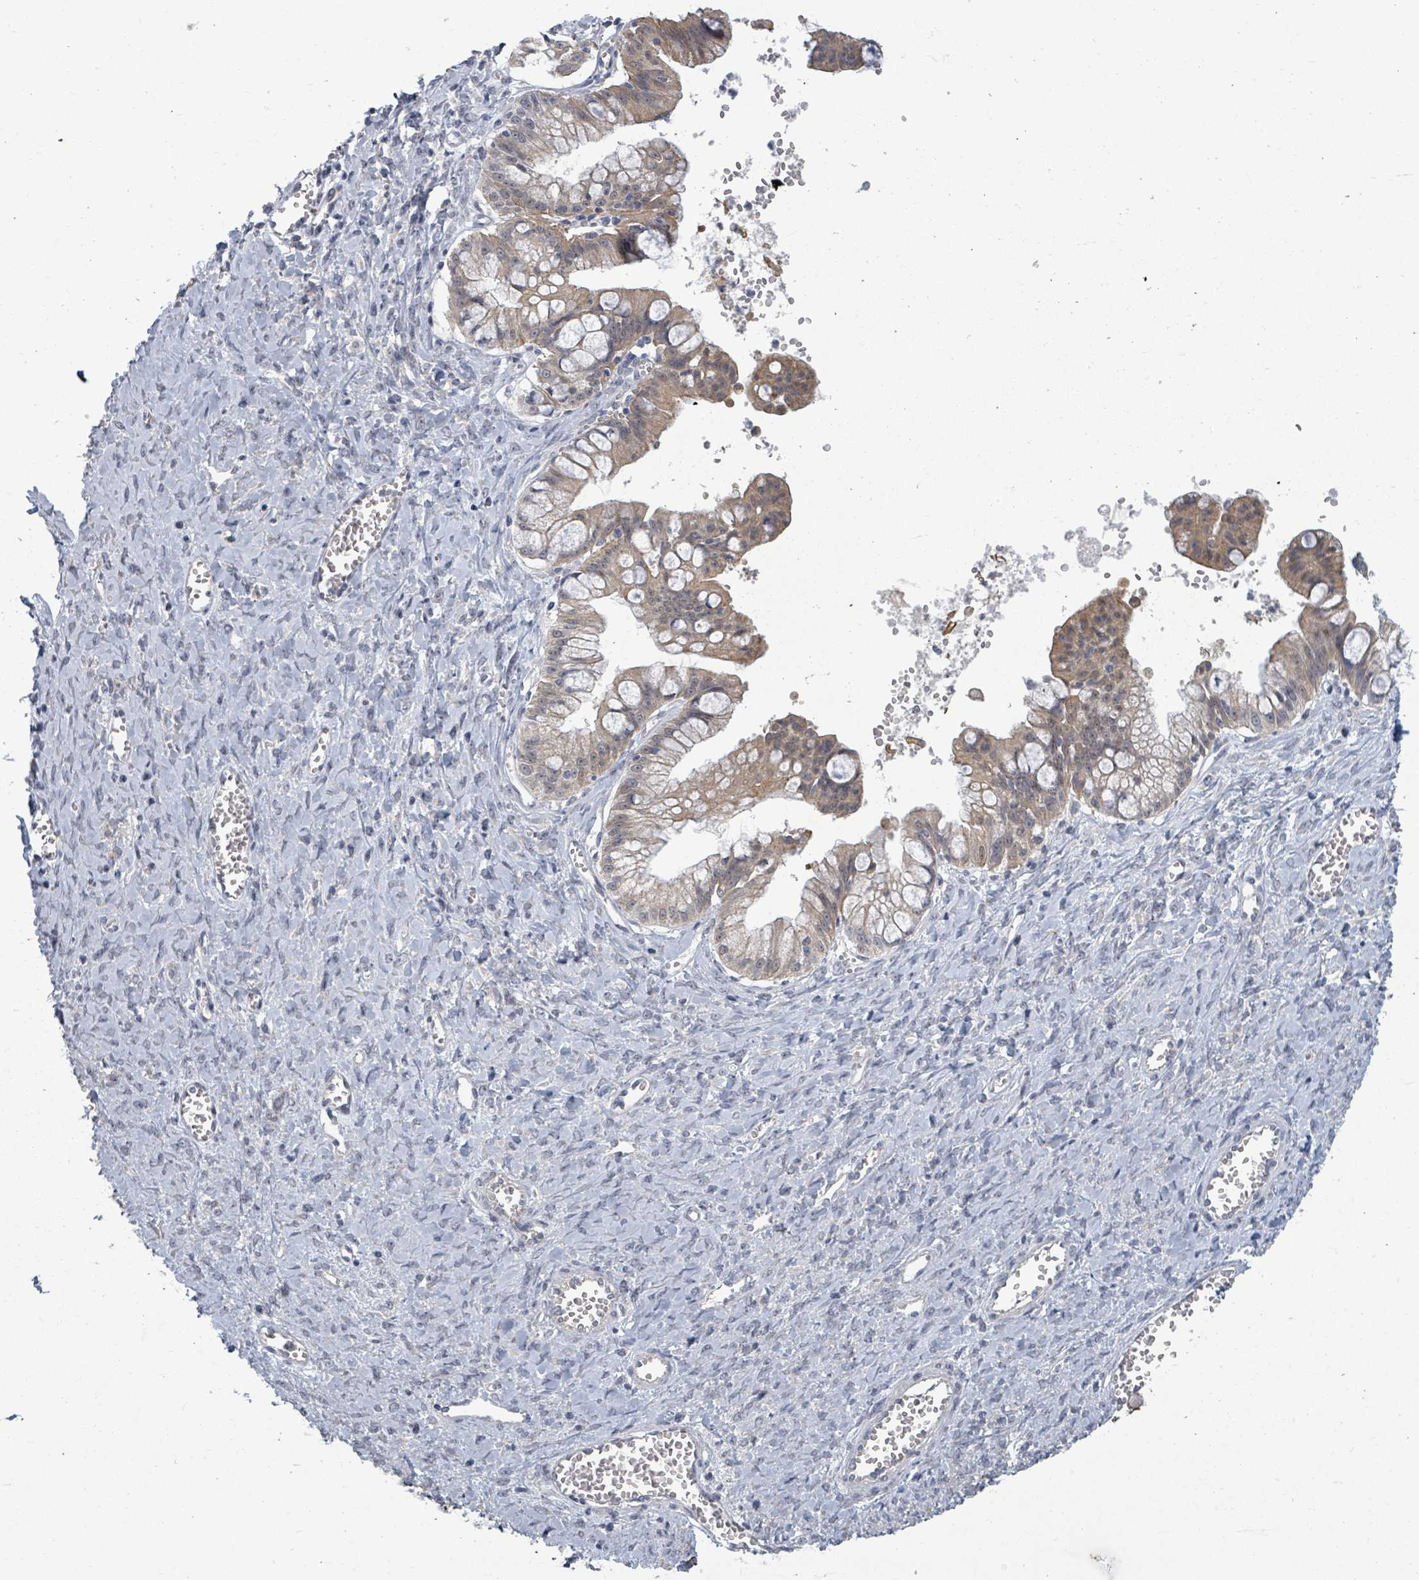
{"staining": {"intensity": "weak", "quantity": ">75%", "location": "cytoplasmic/membranous"}, "tissue": "ovarian cancer", "cell_type": "Tumor cells", "image_type": "cancer", "snomed": [{"axis": "morphology", "description": "Cystadenocarcinoma, mucinous, NOS"}, {"axis": "topography", "description": "Ovary"}], "caption": "Ovarian cancer stained with a protein marker shows weak staining in tumor cells.", "gene": "ASB12", "patient": {"sex": "female", "age": 70}}